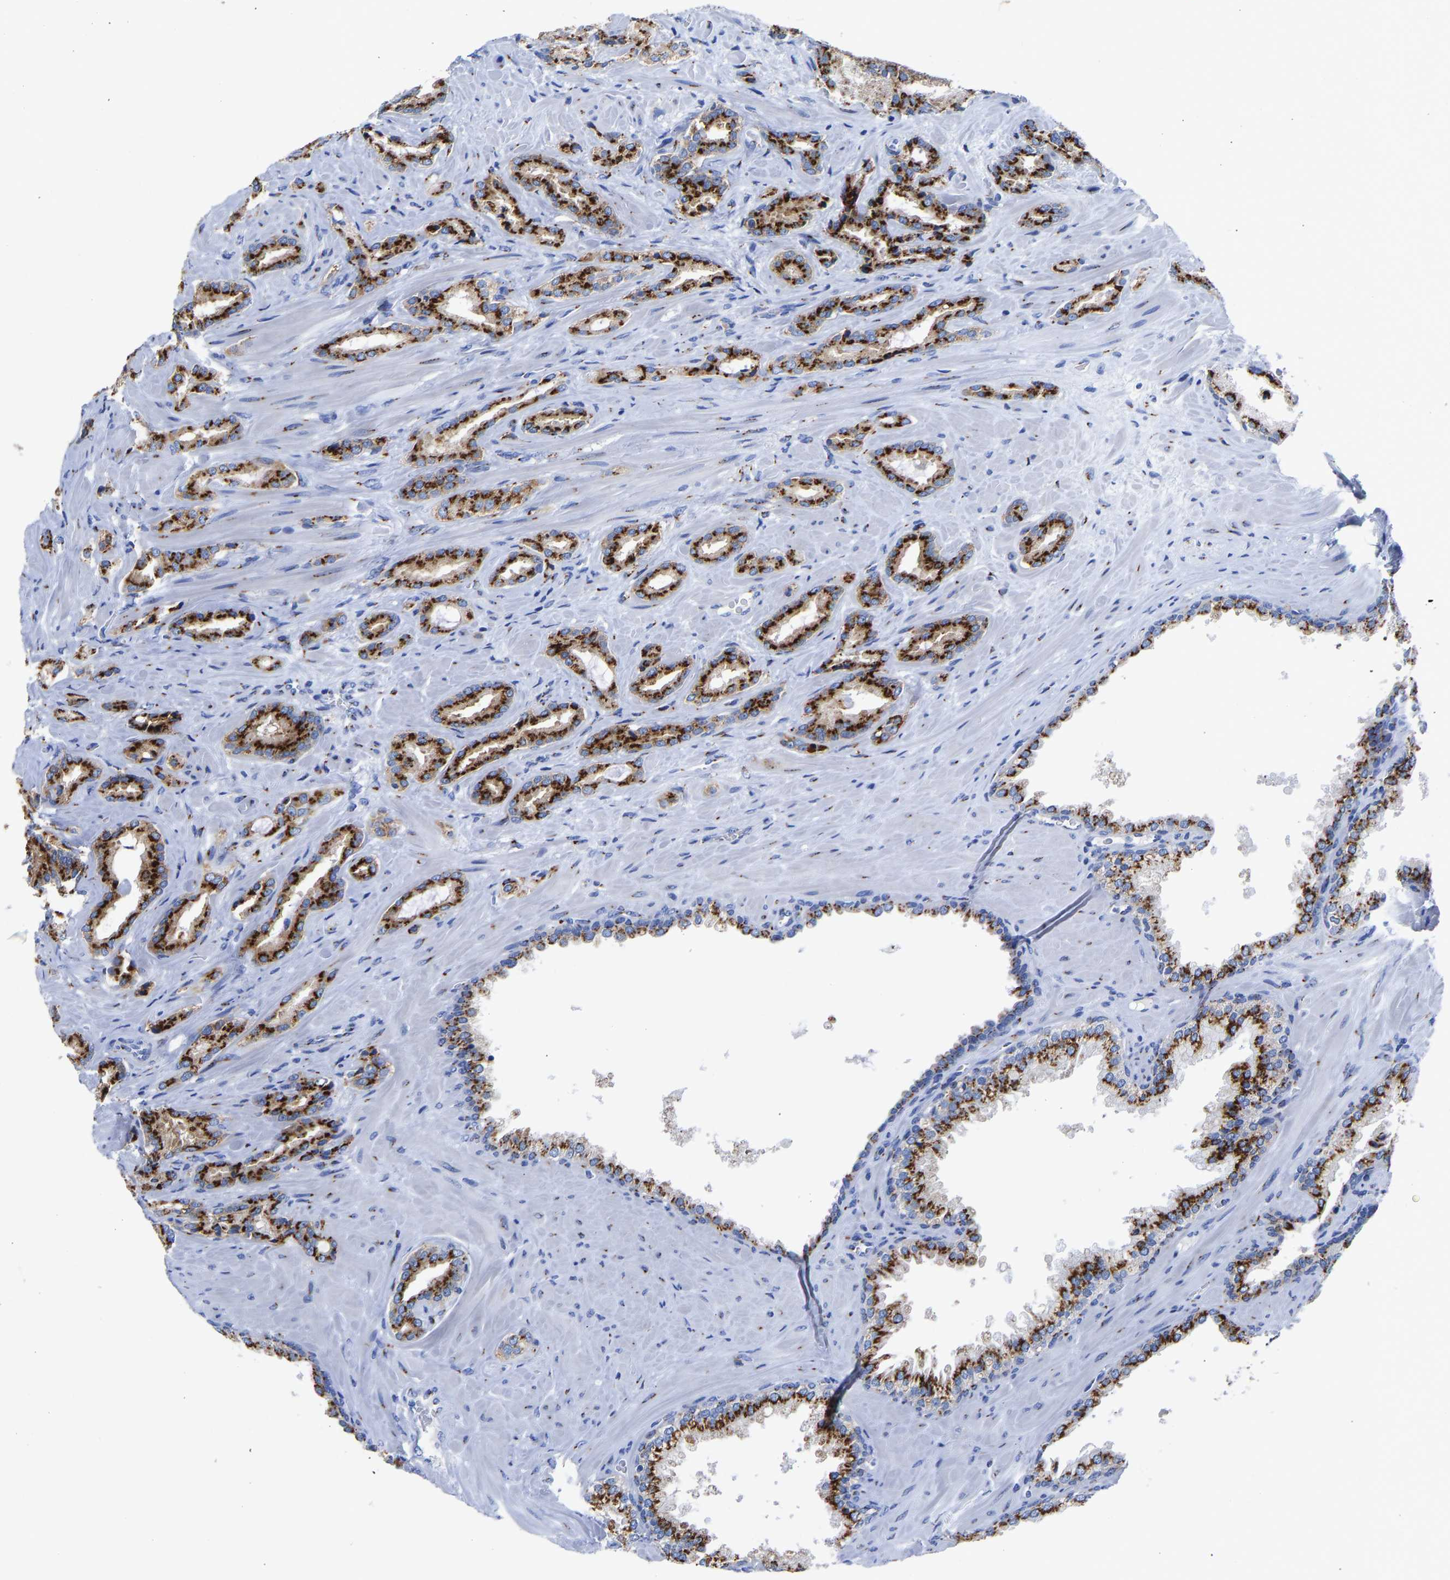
{"staining": {"intensity": "strong", "quantity": ">75%", "location": "cytoplasmic/membranous"}, "tissue": "prostate cancer", "cell_type": "Tumor cells", "image_type": "cancer", "snomed": [{"axis": "morphology", "description": "Adenocarcinoma, High grade"}, {"axis": "topography", "description": "Prostate"}], "caption": "Human prostate cancer (adenocarcinoma (high-grade)) stained with a protein marker demonstrates strong staining in tumor cells.", "gene": "TMEM87A", "patient": {"sex": "male", "age": 64}}